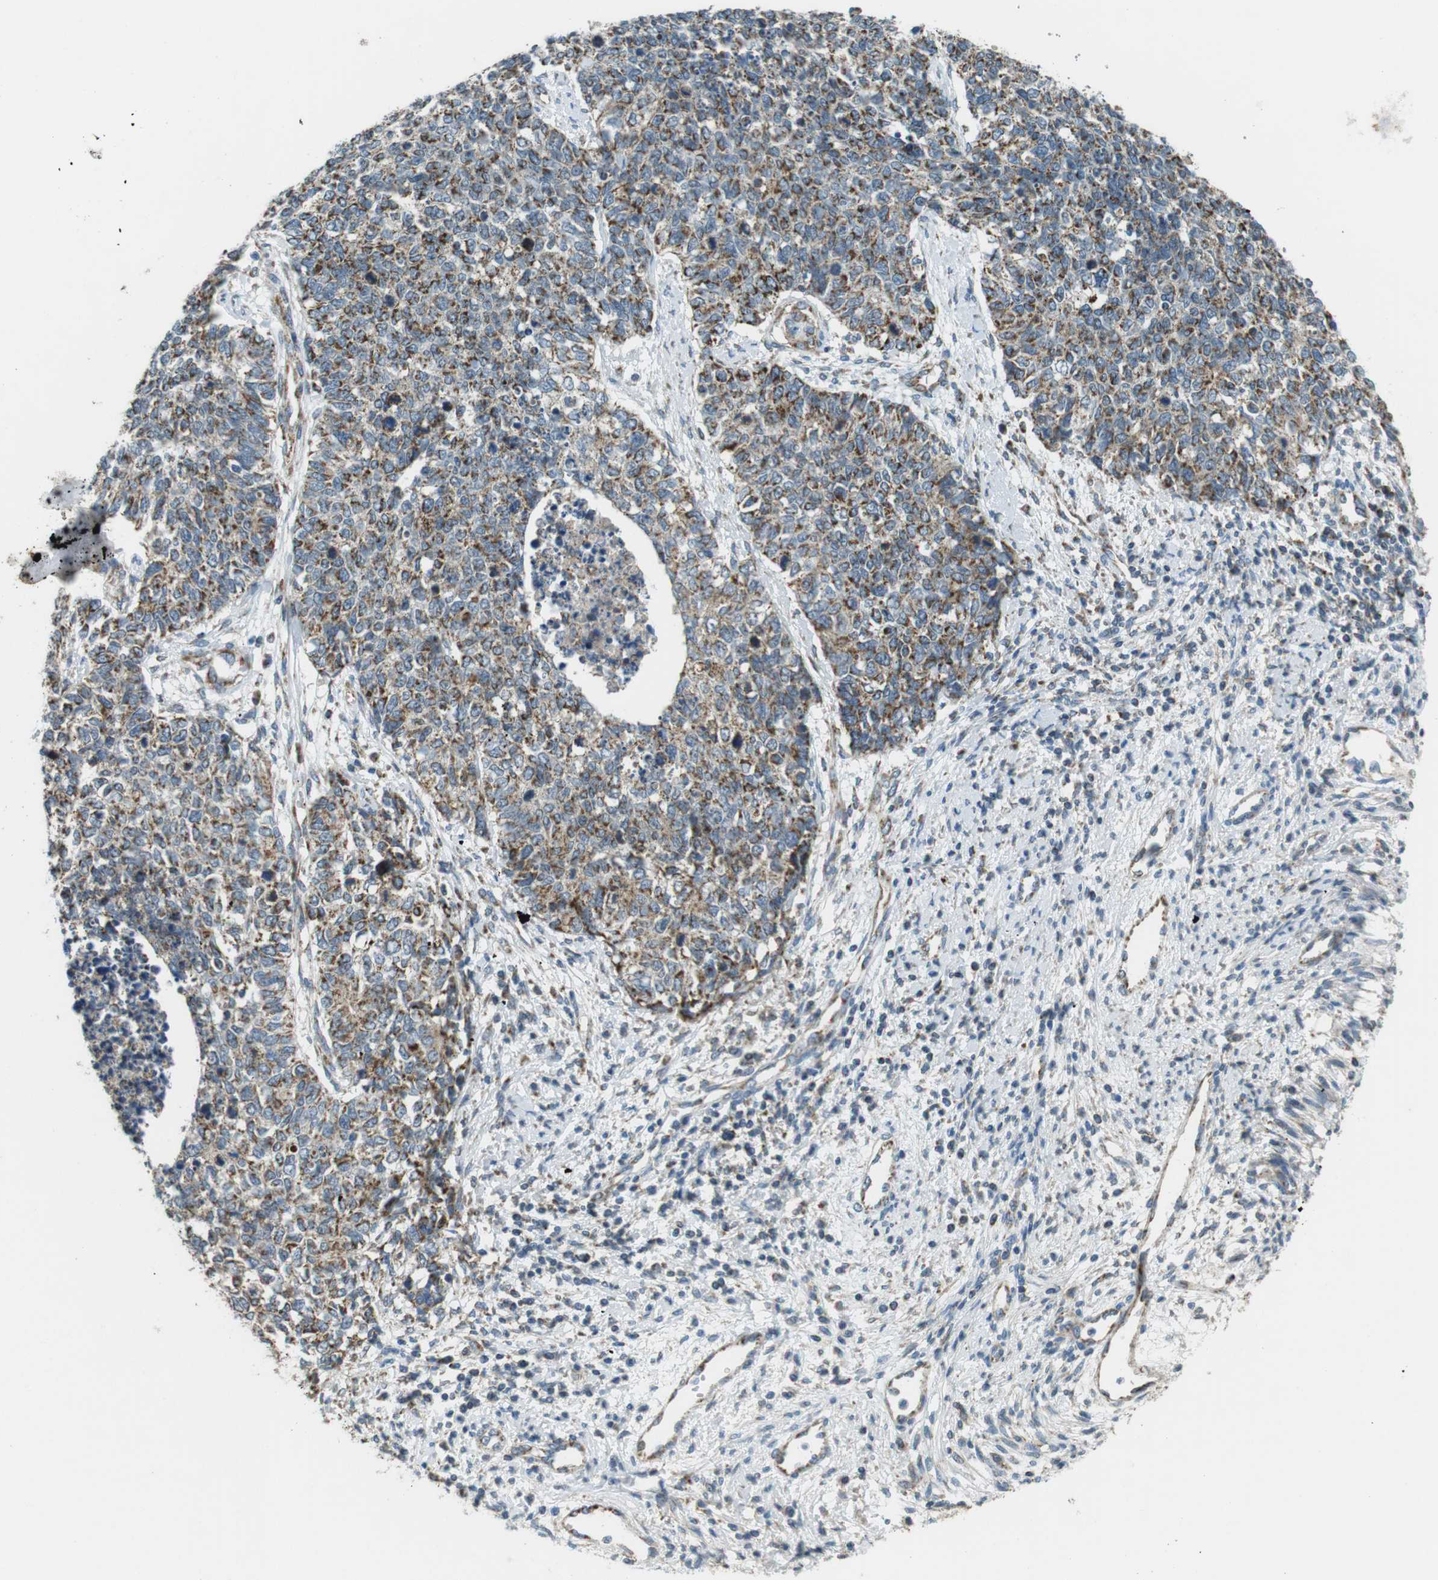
{"staining": {"intensity": "moderate", "quantity": ">75%", "location": "cytoplasmic/membranous"}, "tissue": "cervical cancer", "cell_type": "Tumor cells", "image_type": "cancer", "snomed": [{"axis": "morphology", "description": "Squamous cell carcinoma, NOS"}, {"axis": "topography", "description": "Cervix"}], "caption": "Immunohistochemistry image of neoplastic tissue: human cervical squamous cell carcinoma stained using IHC reveals medium levels of moderate protein expression localized specifically in the cytoplasmic/membranous of tumor cells, appearing as a cytoplasmic/membranous brown color.", "gene": "BACE1", "patient": {"sex": "female", "age": 63}}